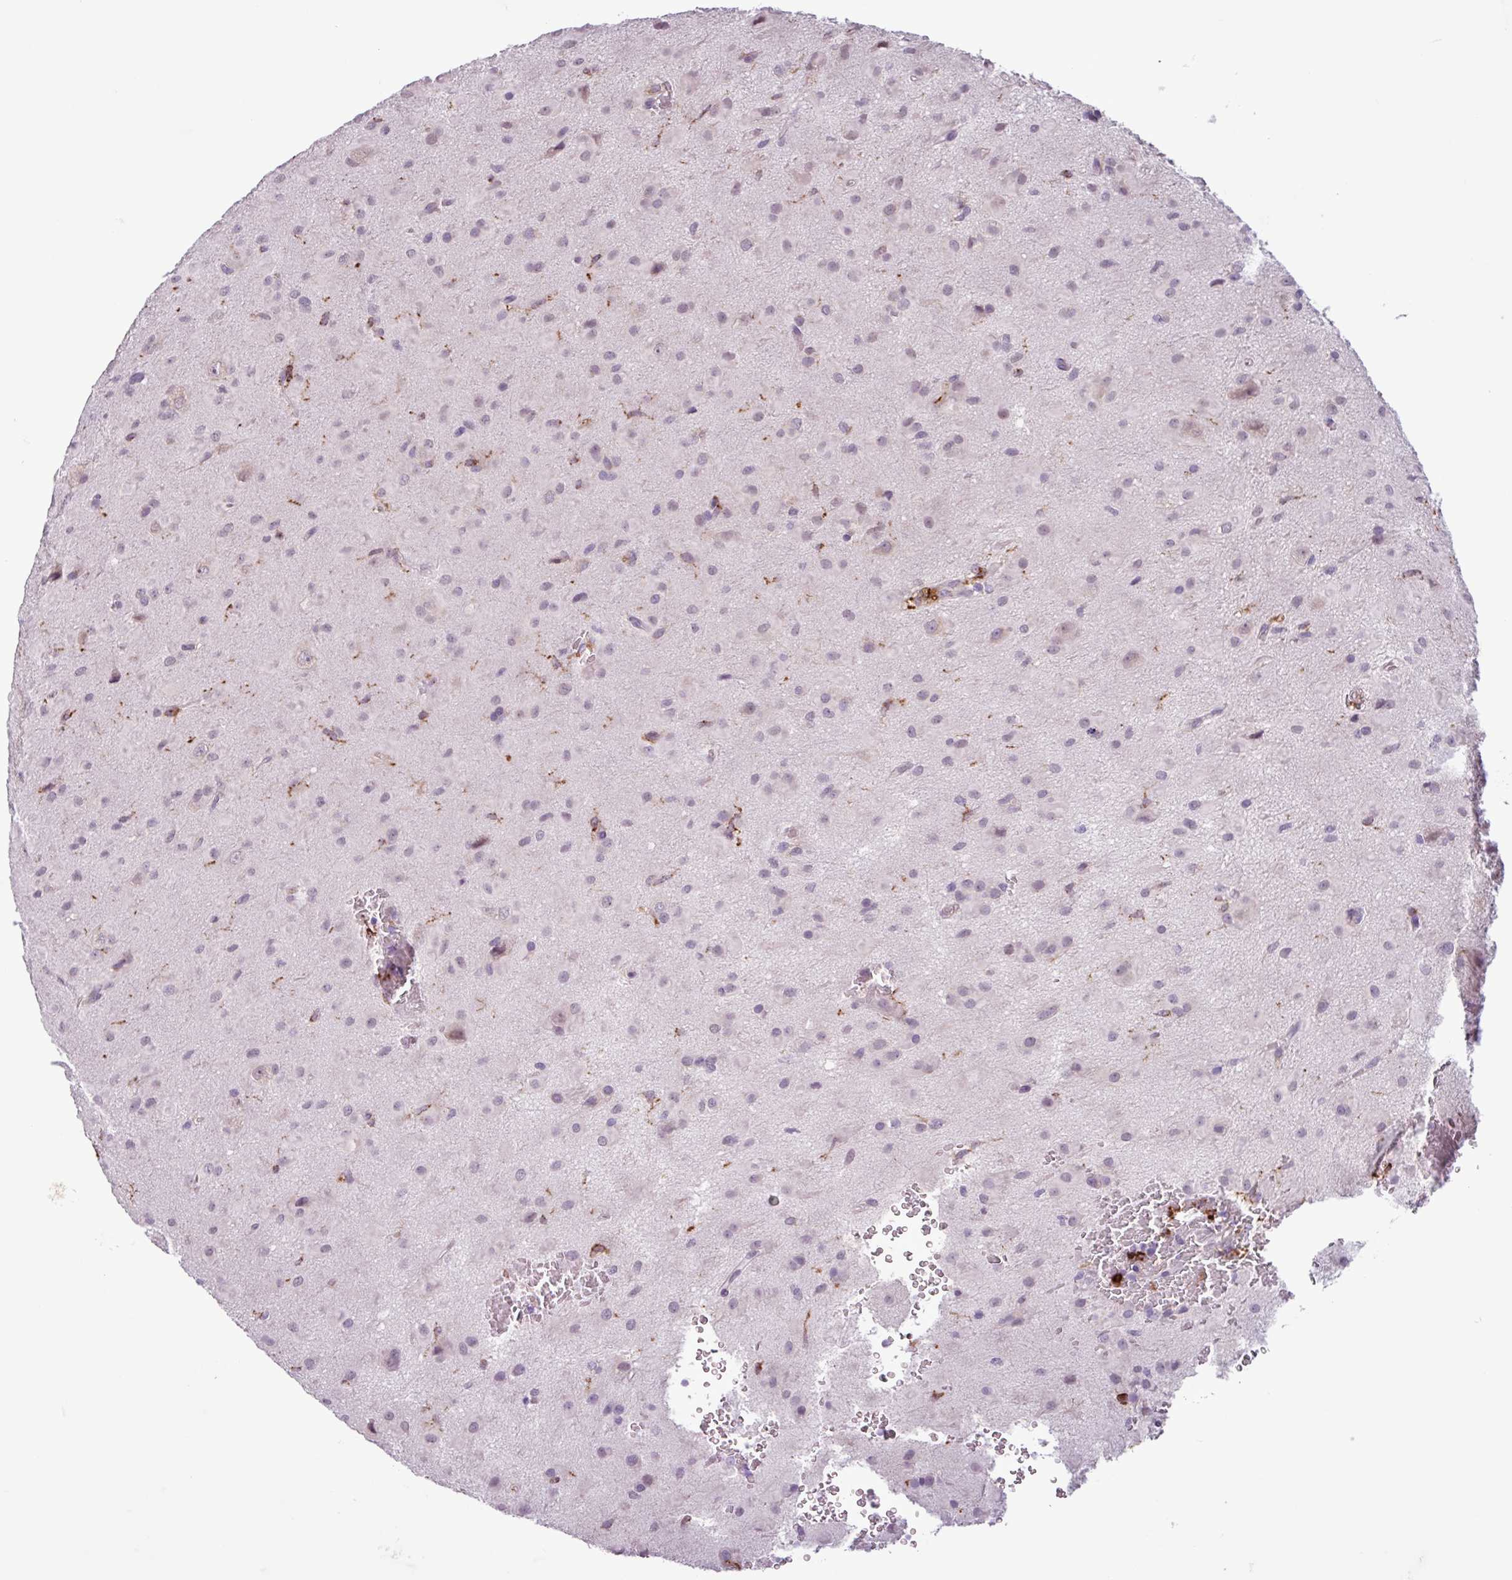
{"staining": {"intensity": "negative", "quantity": "none", "location": "none"}, "tissue": "glioma", "cell_type": "Tumor cells", "image_type": "cancer", "snomed": [{"axis": "morphology", "description": "Glioma, malignant, Low grade"}, {"axis": "topography", "description": "Brain"}], "caption": "Immunohistochemical staining of human glioma reveals no significant positivity in tumor cells. (DAB (3,3'-diaminobenzidine) immunohistochemistry (IHC), high magnification).", "gene": "C9orf24", "patient": {"sex": "male", "age": 58}}